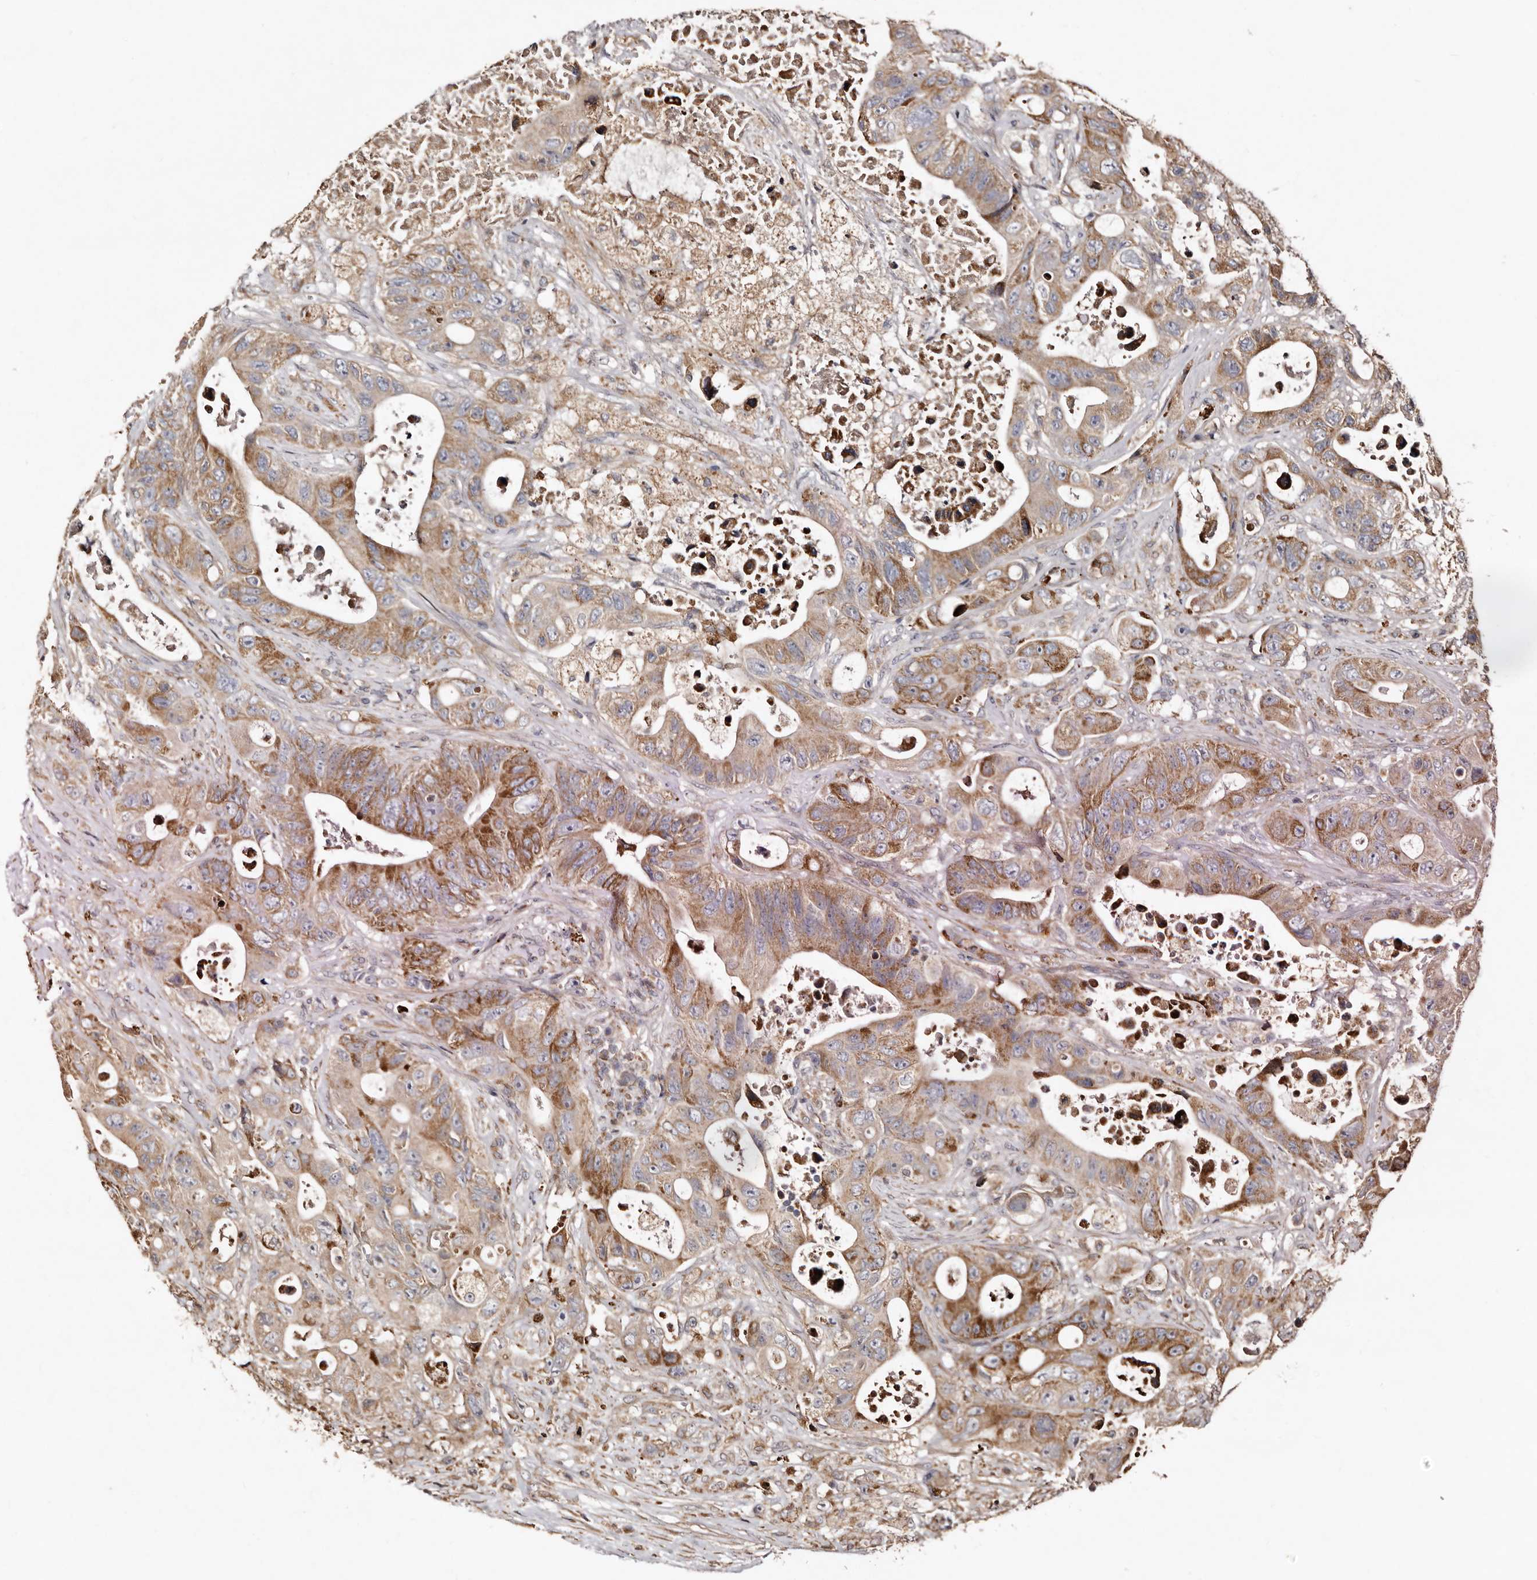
{"staining": {"intensity": "moderate", "quantity": ">75%", "location": "cytoplasmic/membranous"}, "tissue": "colorectal cancer", "cell_type": "Tumor cells", "image_type": "cancer", "snomed": [{"axis": "morphology", "description": "Adenocarcinoma, NOS"}, {"axis": "topography", "description": "Colon"}], "caption": "High-power microscopy captured an immunohistochemistry photomicrograph of colorectal cancer (adenocarcinoma), revealing moderate cytoplasmic/membranous staining in approximately >75% of tumor cells.", "gene": "MACC1", "patient": {"sex": "female", "age": 46}}